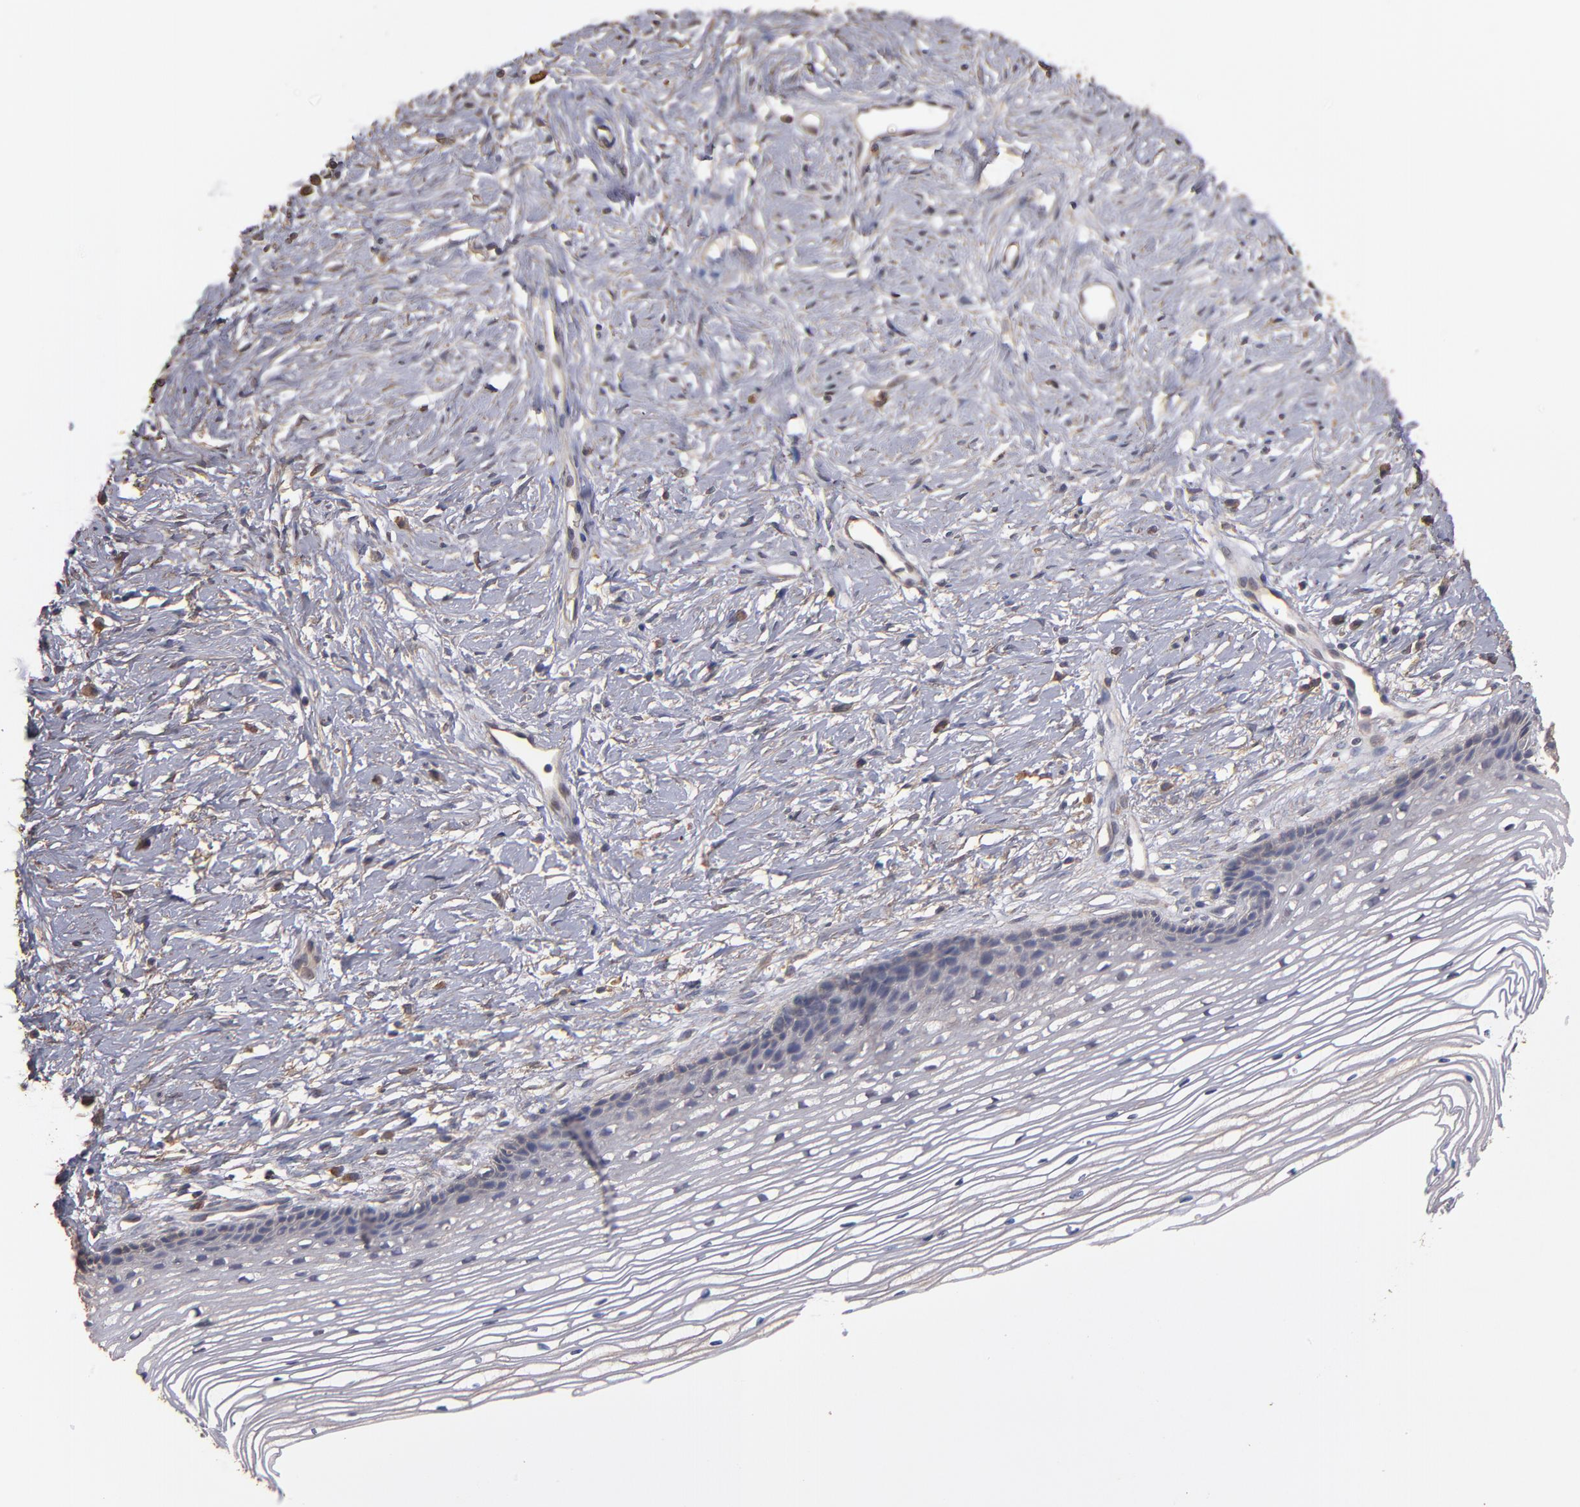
{"staining": {"intensity": "weak", "quantity": ">75%", "location": "cytoplasmic/membranous"}, "tissue": "cervix", "cell_type": "Glandular cells", "image_type": "normal", "snomed": [{"axis": "morphology", "description": "Normal tissue, NOS"}, {"axis": "topography", "description": "Cervix"}], "caption": "DAB immunohistochemical staining of normal human cervix reveals weak cytoplasmic/membranous protein staining in about >75% of glandular cells. (DAB (3,3'-diaminobenzidine) = brown stain, brightfield microscopy at high magnification).", "gene": "DMD", "patient": {"sex": "female", "age": 77}}